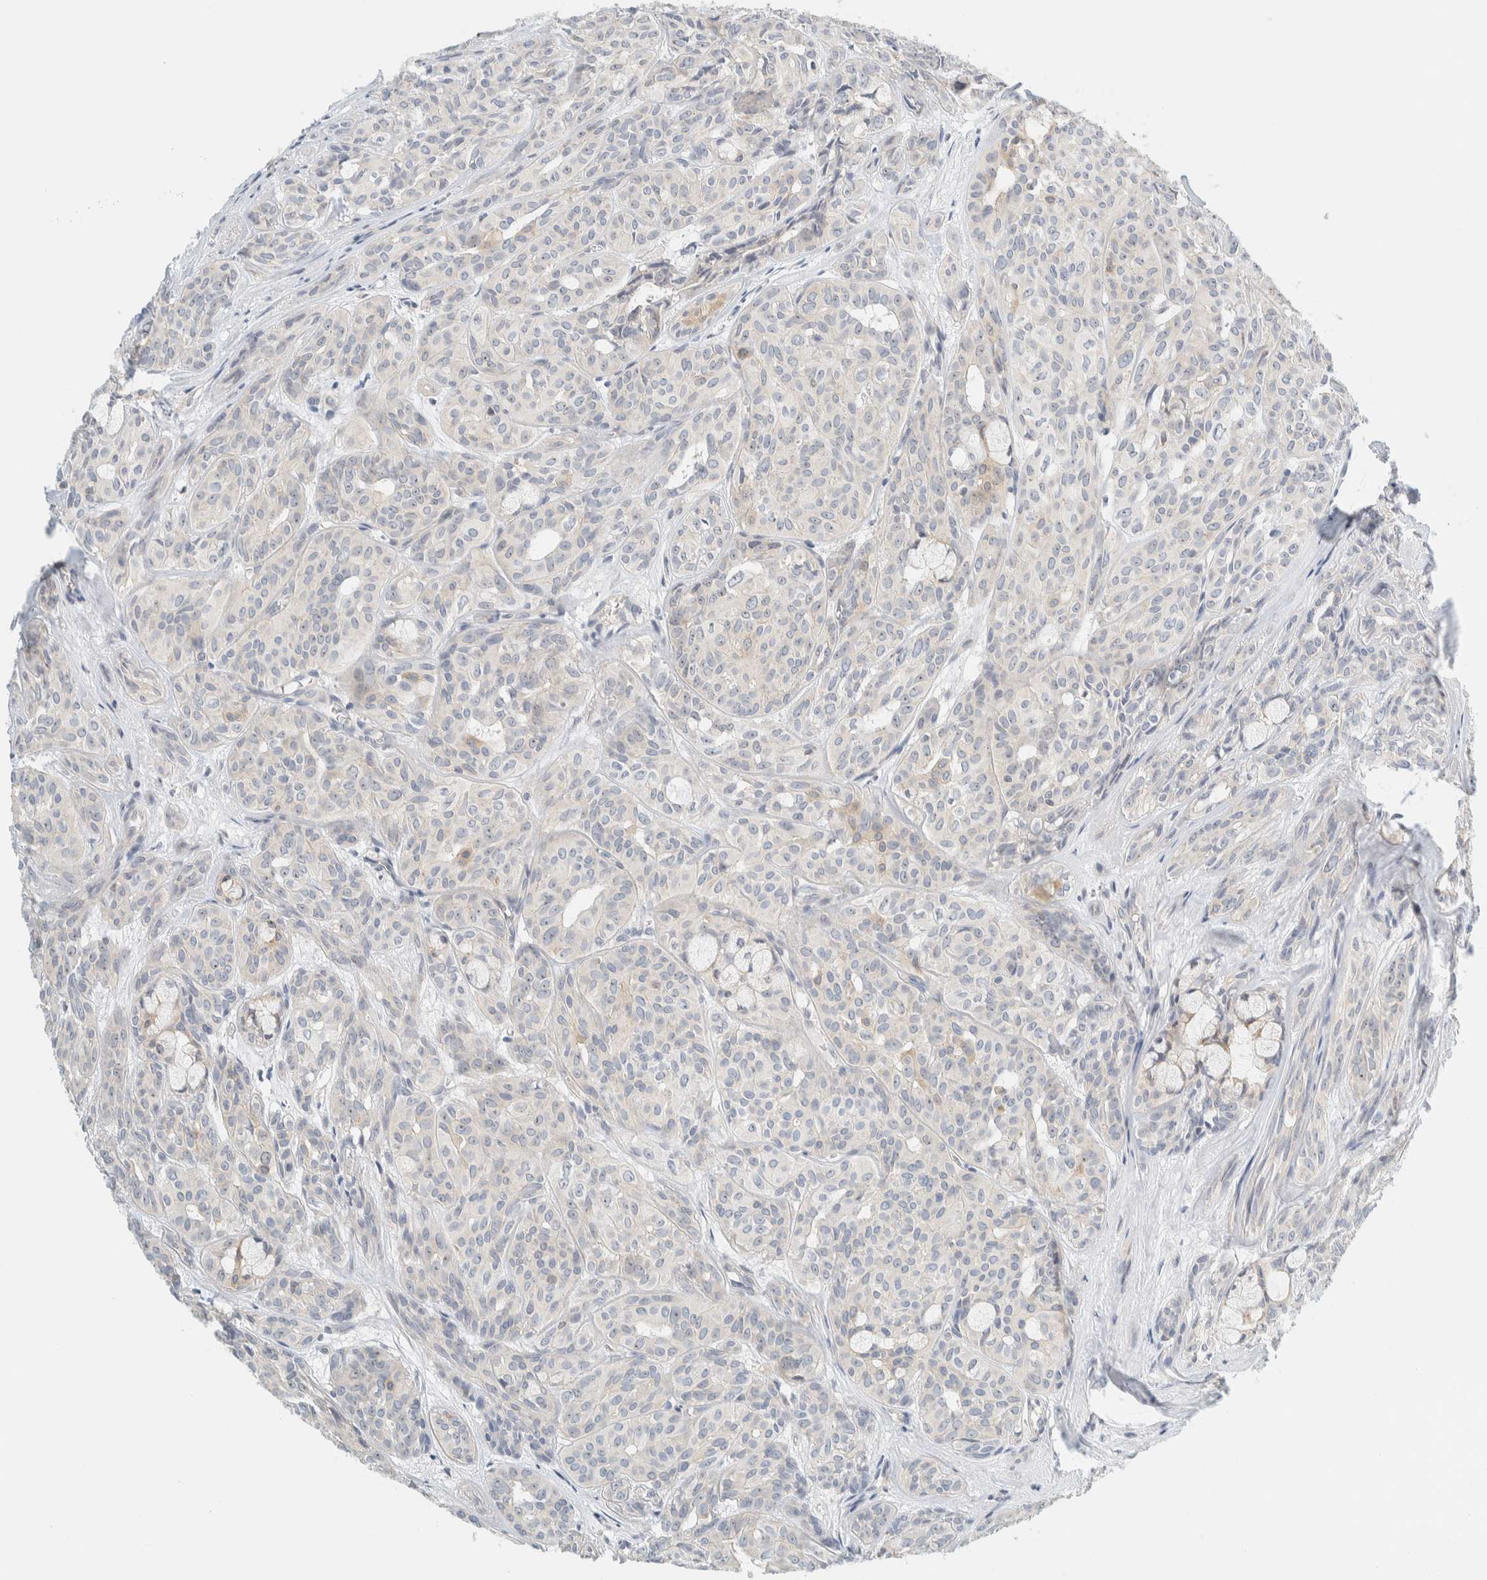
{"staining": {"intensity": "weak", "quantity": "<25%", "location": "cytoplasmic/membranous"}, "tissue": "head and neck cancer", "cell_type": "Tumor cells", "image_type": "cancer", "snomed": [{"axis": "morphology", "description": "Adenocarcinoma, NOS"}, {"axis": "topography", "description": "Salivary gland, NOS"}, {"axis": "topography", "description": "Head-Neck"}], "caption": "This micrograph is of adenocarcinoma (head and neck) stained with IHC to label a protein in brown with the nuclei are counter-stained blue. There is no expression in tumor cells.", "gene": "NDE1", "patient": {"sex": "female", "age": 76}}